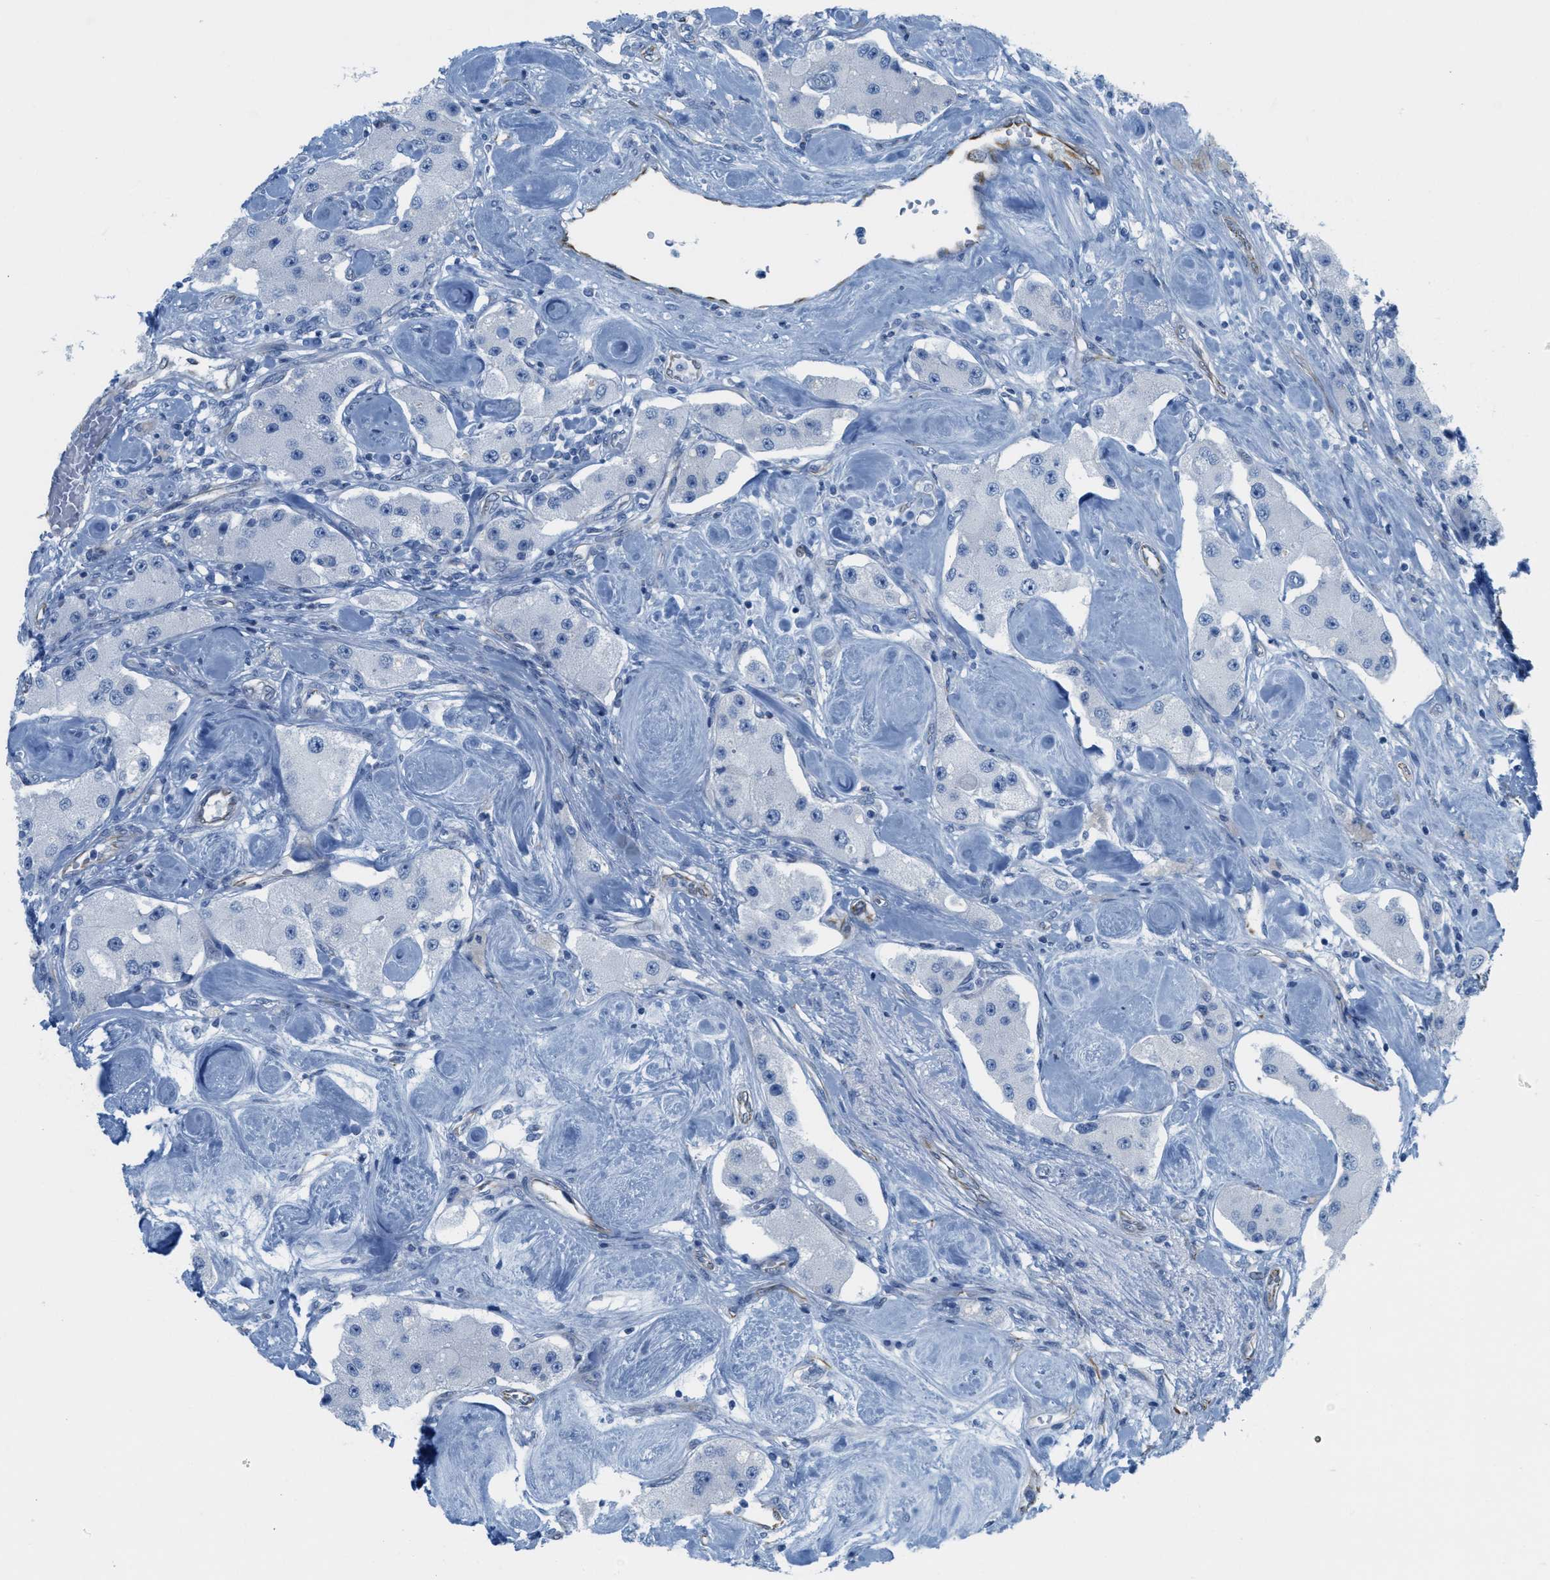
{"staining": {"intensity": "negative", "quantity": "none", "location": "none"}, "tissue": "carcinoid", "cell_type": "Tumor cells", "image_type": "cancer", "snomed": [{"axis": "morphology", "description": "Carcinoid, malignant, NOS"}, {"axis": "topography", "description": "Pancreas"}], "caption": "Human carcinoid stained for a protein using IHC exhibits no staining in tumor cells.", "gene": "SLC12A1", "patient": {"sex": "male", "age": 41}}